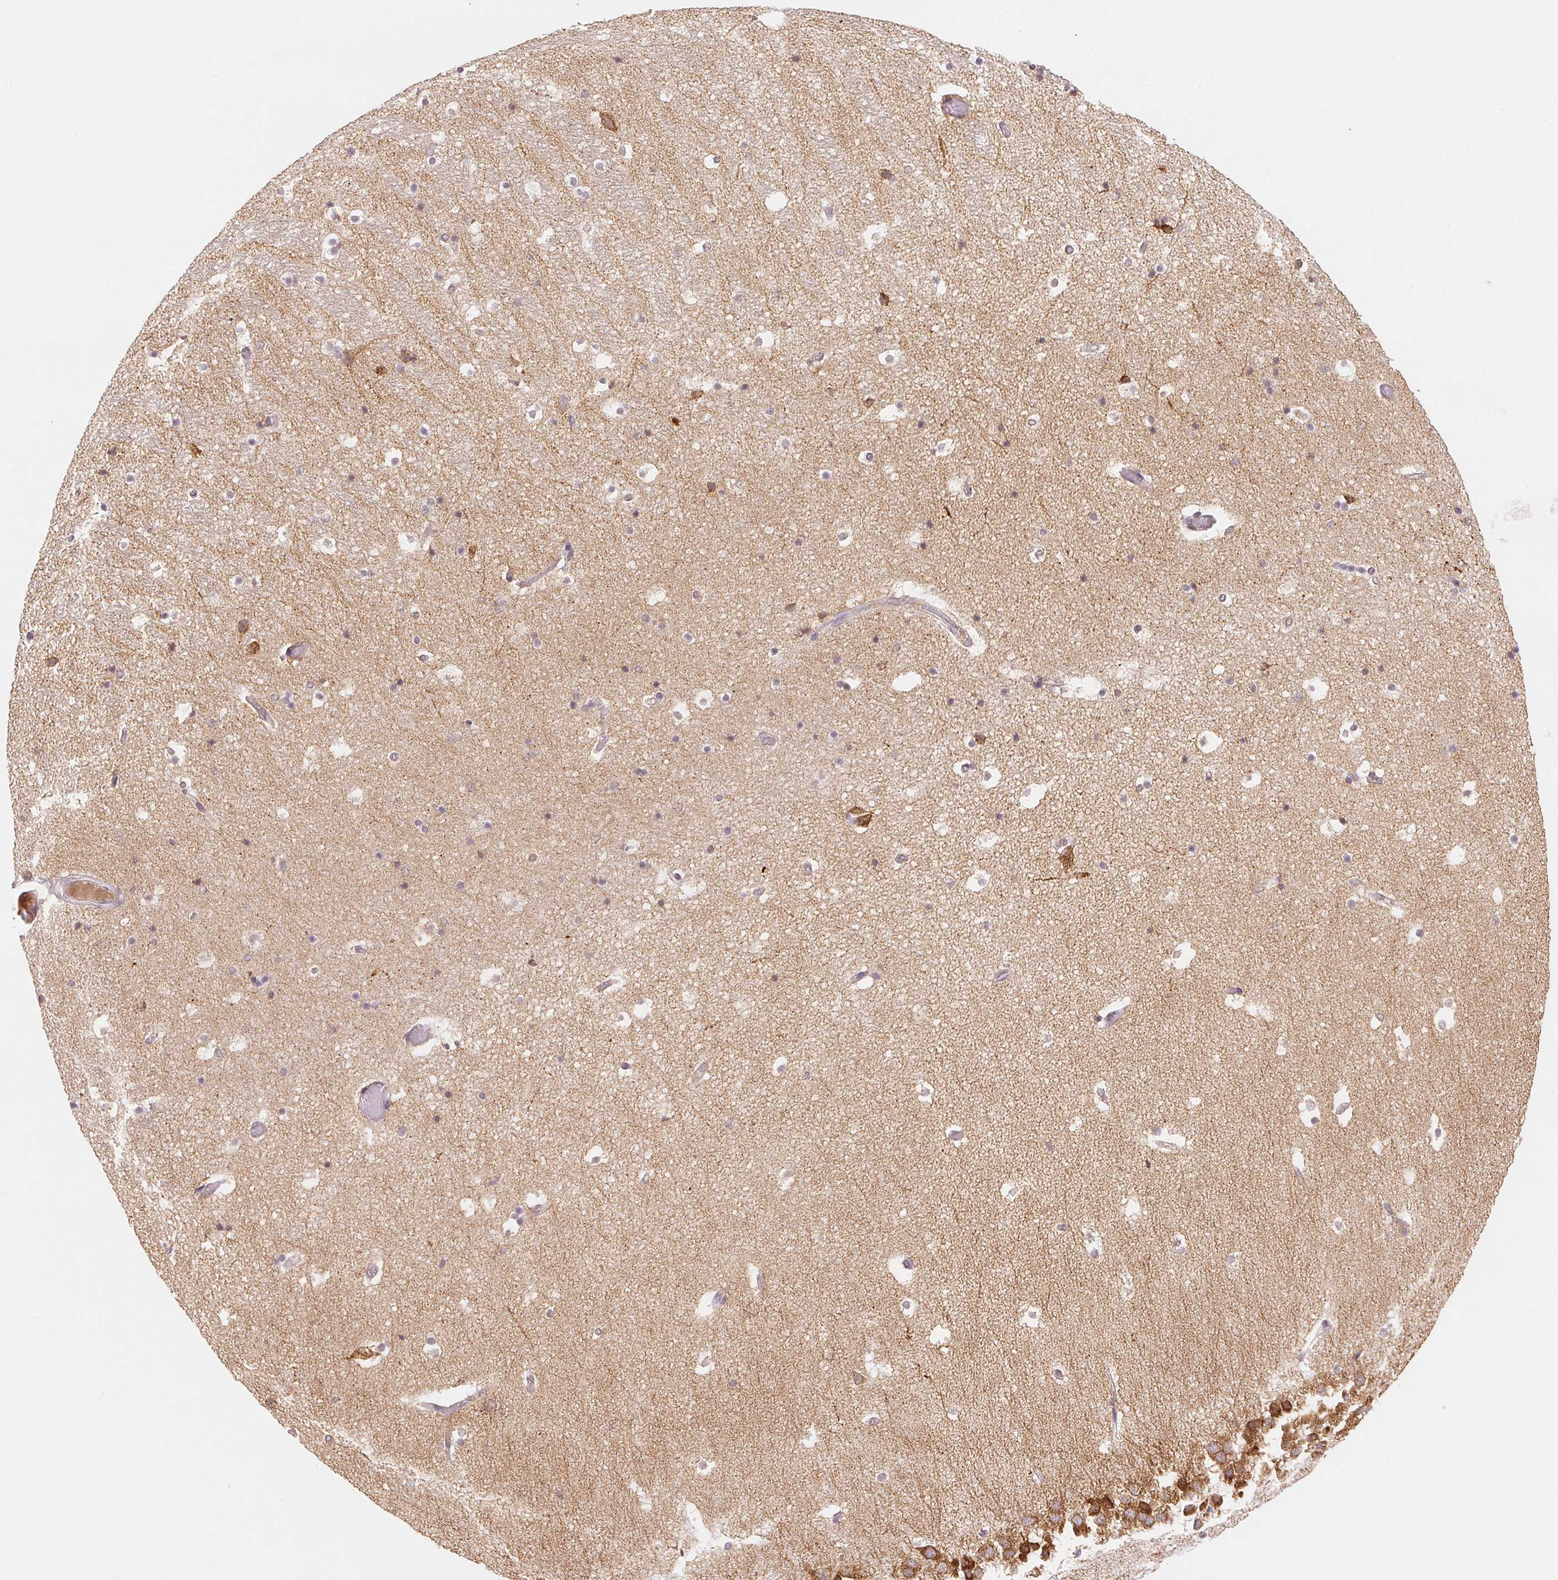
{"staining": {"intensity": "moderate", "quantity": "<25%", "location": "cytoplasmic/membranous"}, "tissue": "hippocampus", "cell_type": "Glial cells", "image_type": "normal", "snomed": [{"axis": "morphology", "description": "Normal tissue, NOS"}, {"axis": "topography", "description": "Hippocampus"}], "caption": "IHC staining of benign hippocampus, which shows low levels of moderate cytoplasmic/membranous positivity in approximately <25% of glial cells indicating moderate cytoplasmic/membranous protein staining. The staining was performed using DAB (brown) for protein detection and nuclei were counterstained in hematoxylin (blue).", "gene": "SEZ6L2", "patient": {"sex": "male", "age": 26}}